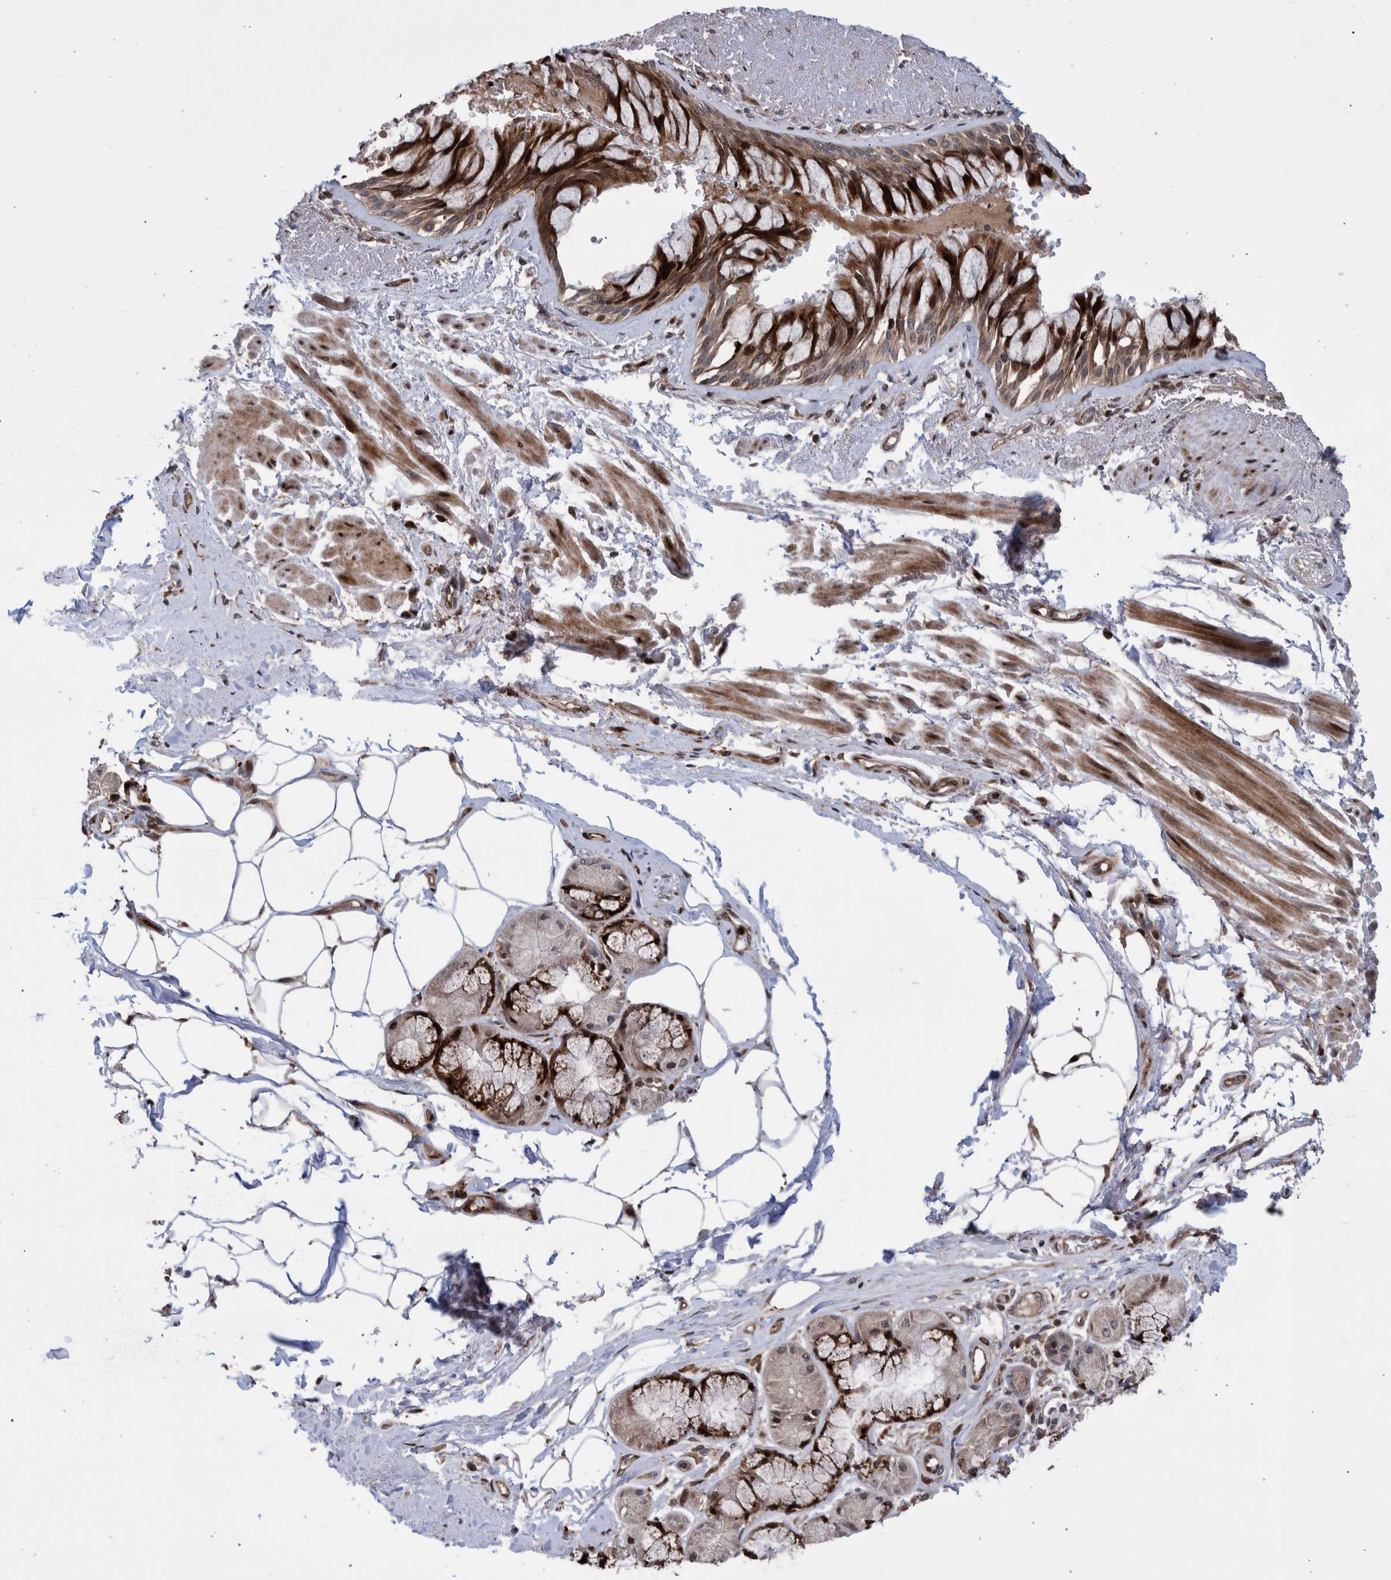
{"staining": {"intensity": "strong", "quantity": ">75%", "location": "cytoplasmic/membranous,nuclear"}, "tissue": "bronchus", "cell_type": "Respiratory epithelial cells", "image_type": "normal", "snomed": [{"axis": "morphology", "description": "Normal tissue, NOS"}, {"axis": "topography", "description": "Bronchus"}], "caption": "Immunohistochemistry (IHC) histopathology image of benign bronchus: bronchus stained using IHC exhibits high levels of strong protein expression localized specifically in the cytoplasmic/membranous,nuclear of respiratory epithelial cells, appearing as a cytoplasmic/membranous,nuclear brown color.", "gene": "SHISA6", "patient": {"sex": "male", "age": 66}}